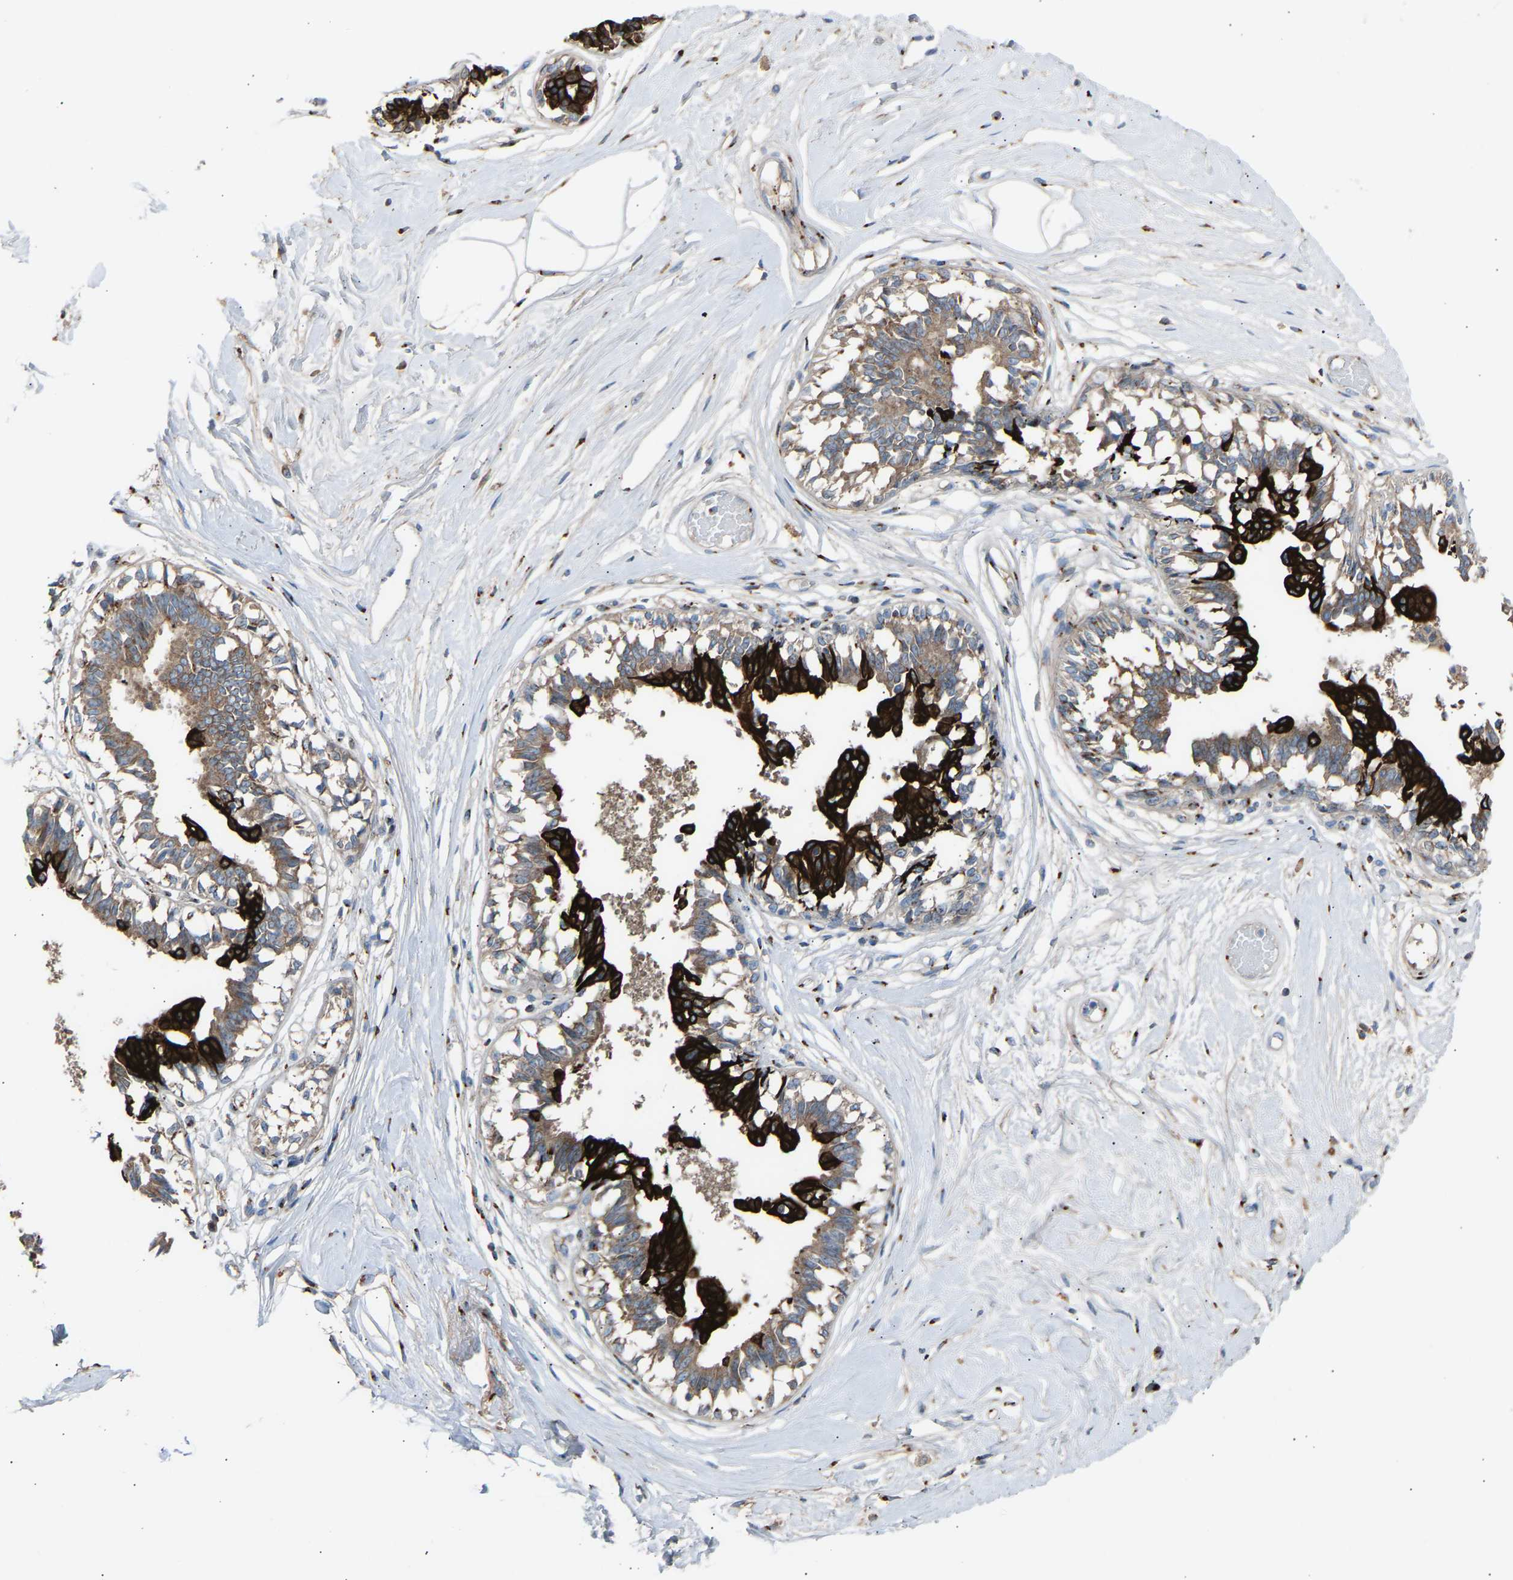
{"staining": {"intensity": "moderate", "quantity": "<25%", "location": "cytoplasmic/membranous"}, "tissue": "breast", "cell_type": "Adipocytes", "image_type": "normal", "snomed": [{"axis": "morphology", "description": "Normal tissue, NOS"}, {"axis": "topography", "description": "Breast"}], "caption": "Adipocytes display moderate cytoplasmic/membranous positivity in about <25% of cells in normal breast. (Stains: DAB (3,3'-diaminobenzidine) in brown, nuclei in blue, Microscopy: brightfield microscopy at high magnification).", "gene": "CYREN", "patient": {"sex": "female", "age": 45}}